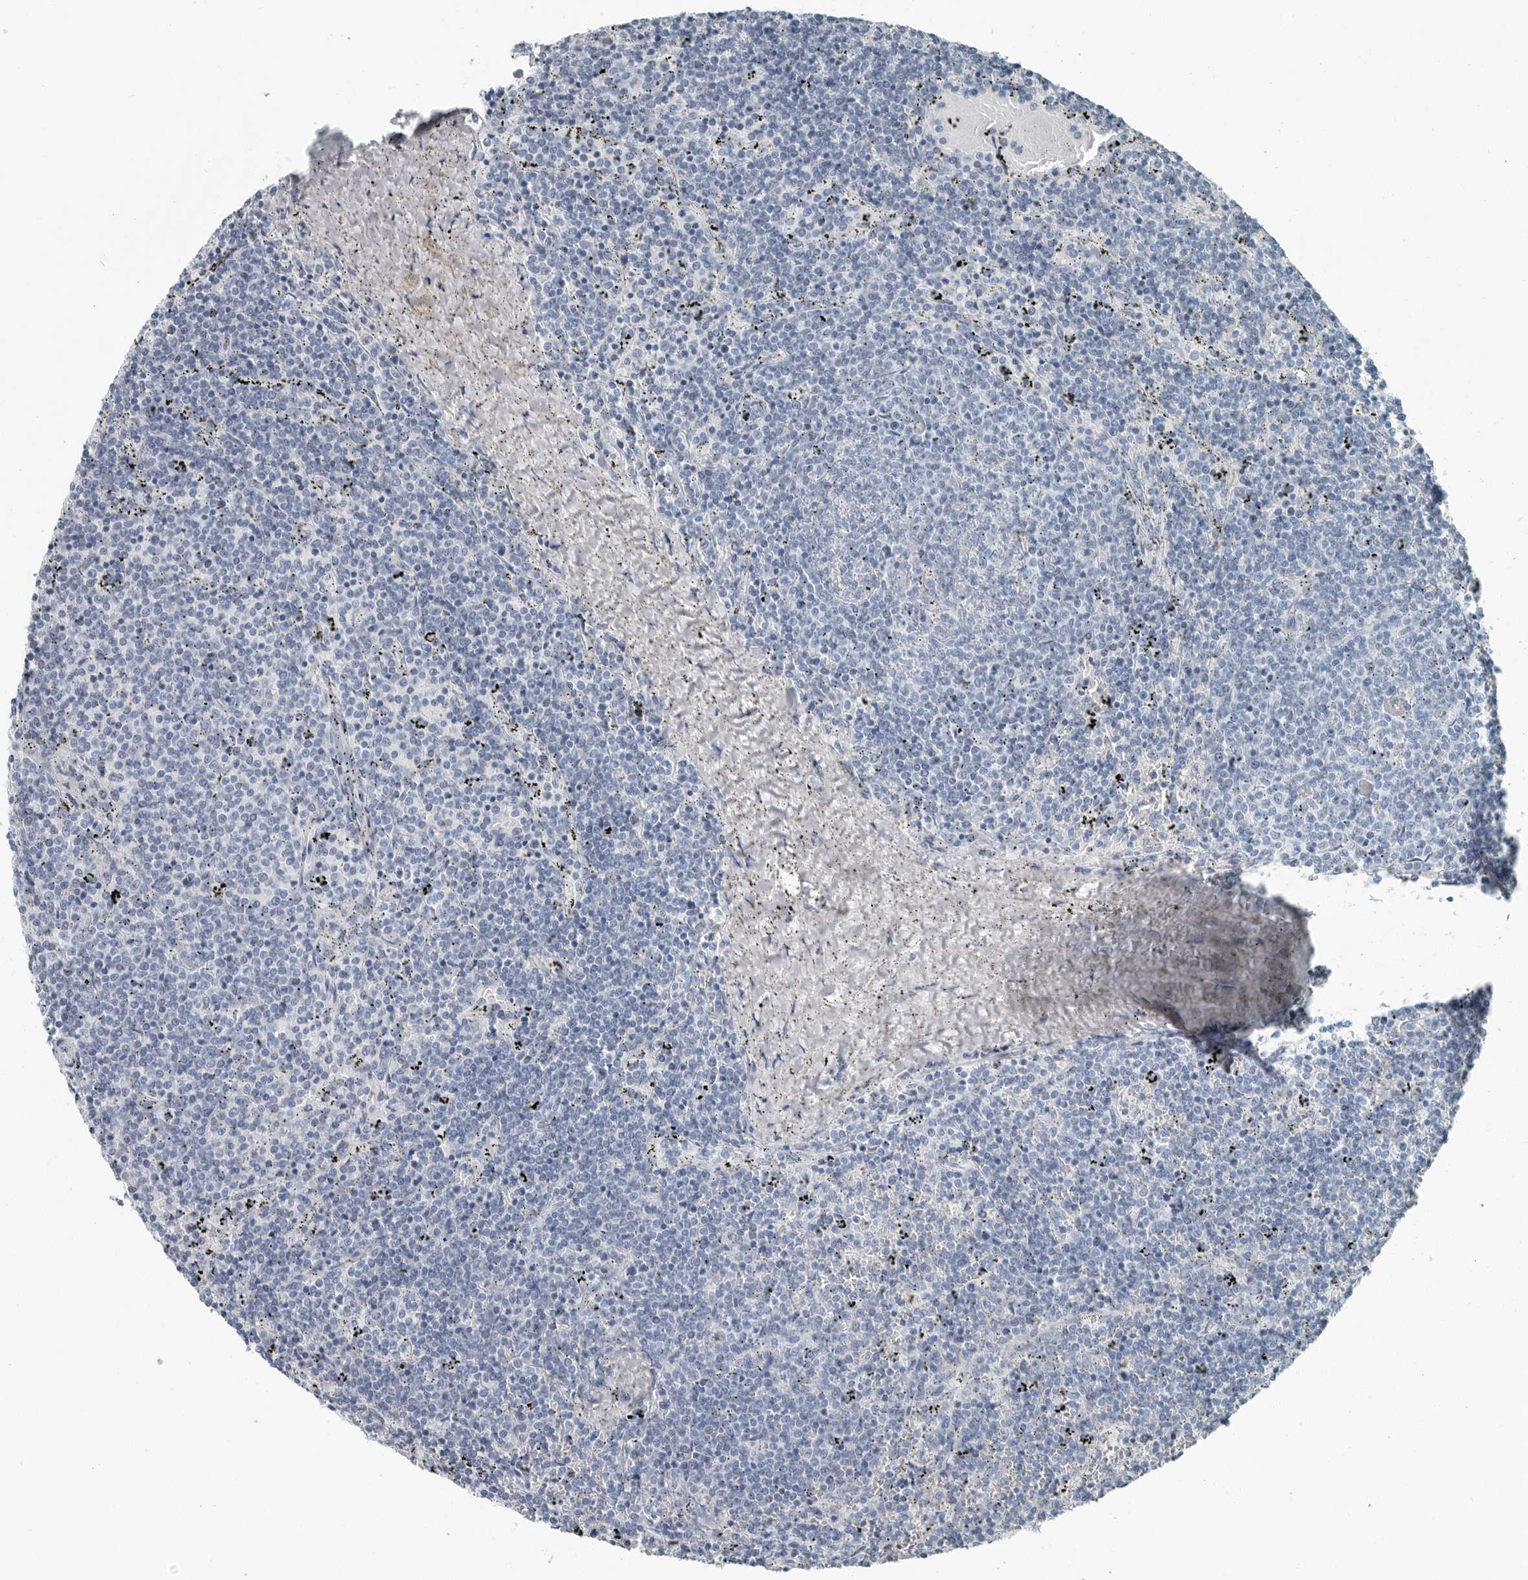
{"staining": {"intensity": "negative", "quantity": "none", "location": "none"}, "tissue": "lymphoma", "cell_type": "Tumor cells", "image_type": "cancer", "snomed": [{"axis": "morphology", "description": "Malignant lymphoma, non-Hodgkin's type, Low grade"}, {"axis": "topography", "description": "Spleen"}], "caption": "High magnification brightfield microscopy of low-grade malignant lymphoma, non-Hodgkin's type stained with DAB (brown) and counterstained with hematoxylin (blue): tumor cells show no significant expression.", "gene": "FABP6", "patient": {"sex": "female", "age": 50}}